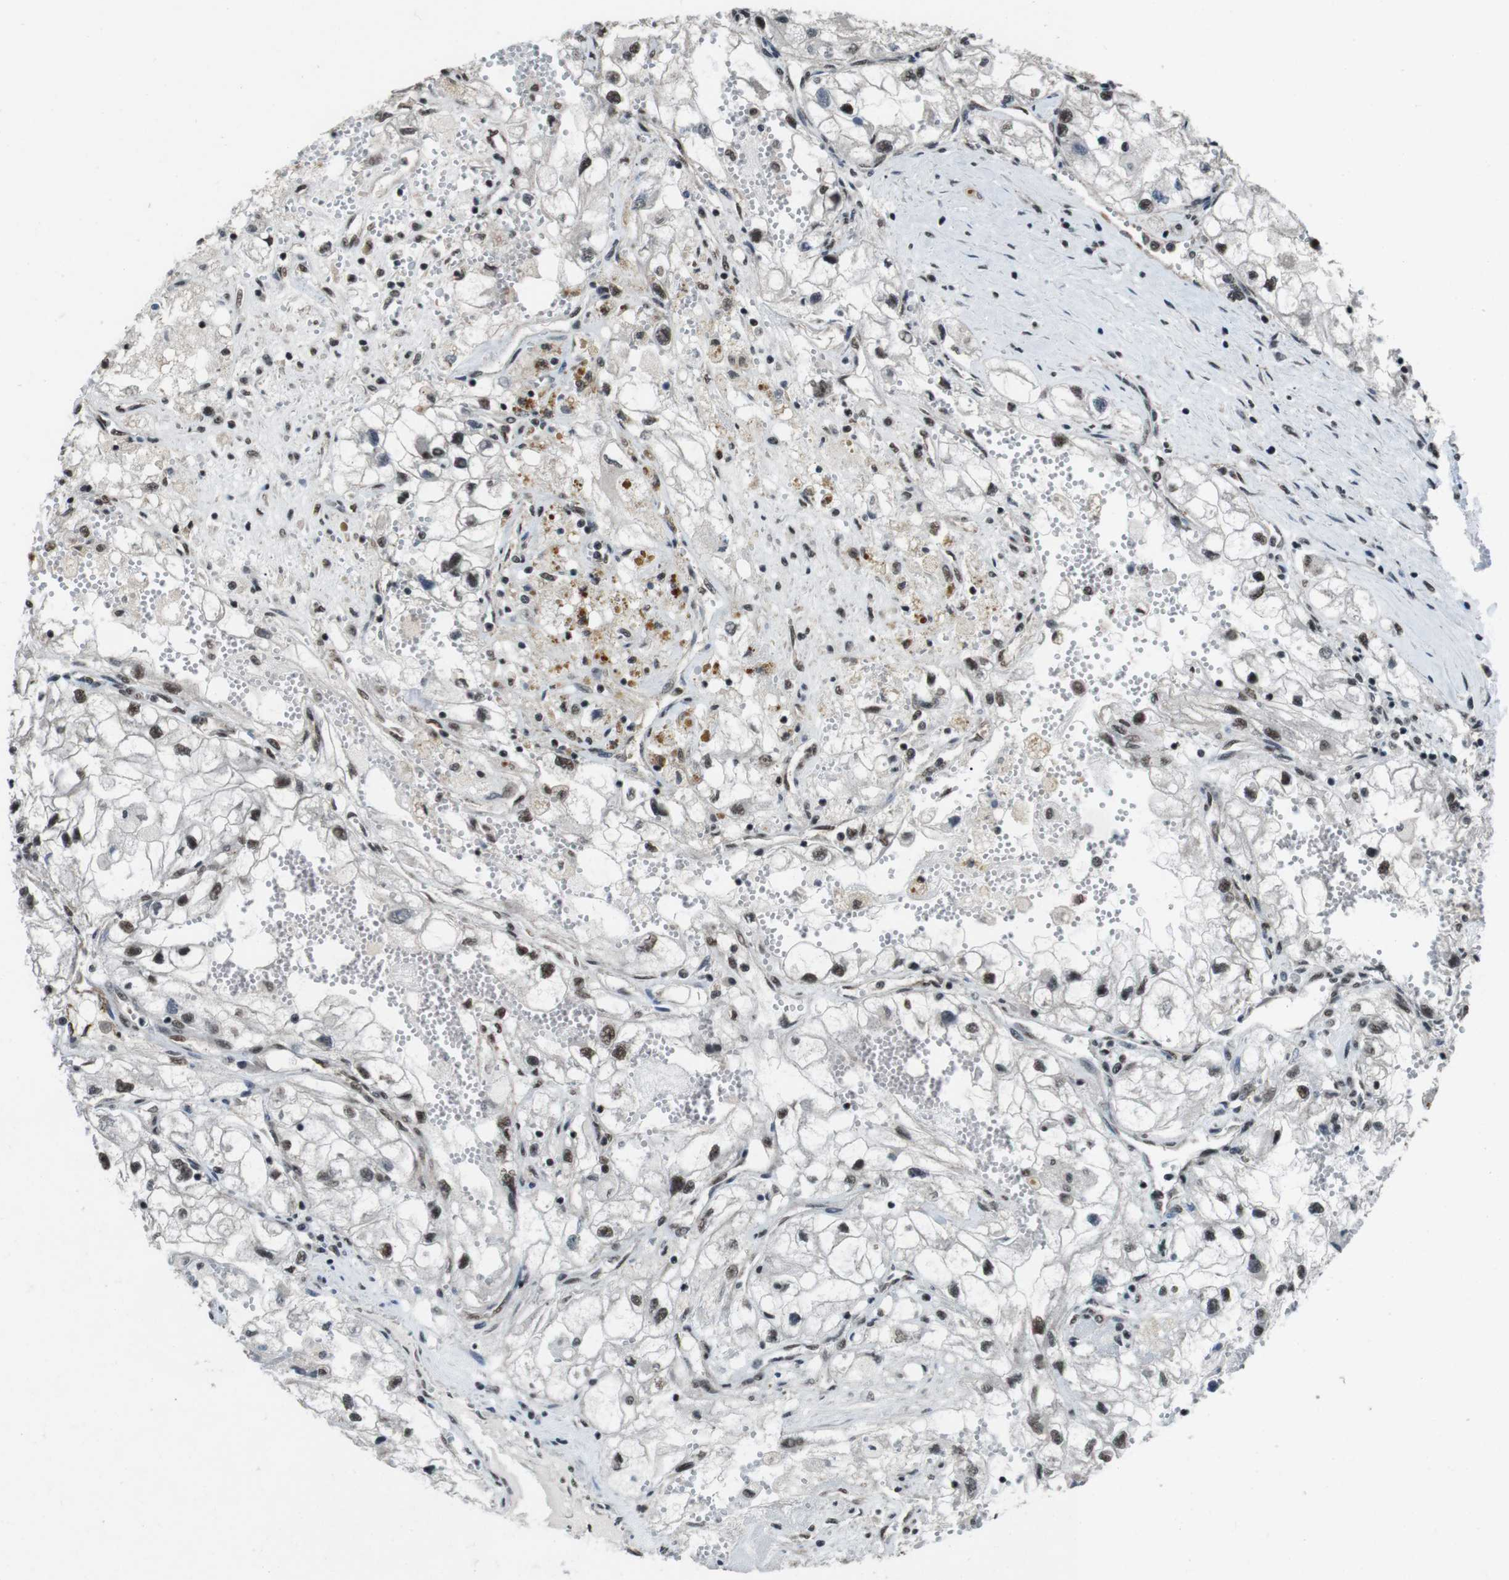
{"staining": {"intensity": "moderate", "quantity": ">75%", "location": "nuclear"}, "tissue": "renal cancer", "cell_type": "Tumor cells", "image_type": "cancer", "snomed": [{"axis": "morphology", "description": "Adenocarcinoma, NOS"}, {"axis": "topography", "description": "Kidney"}], "caption": "Immunohistochemical staining of renal adenocarcinoma shows medium levels of moderate nuclear staining in approximately >75% of tumor cells.", "gene": "NR4A2", "patient": {"sex": "female", "age": 70}}